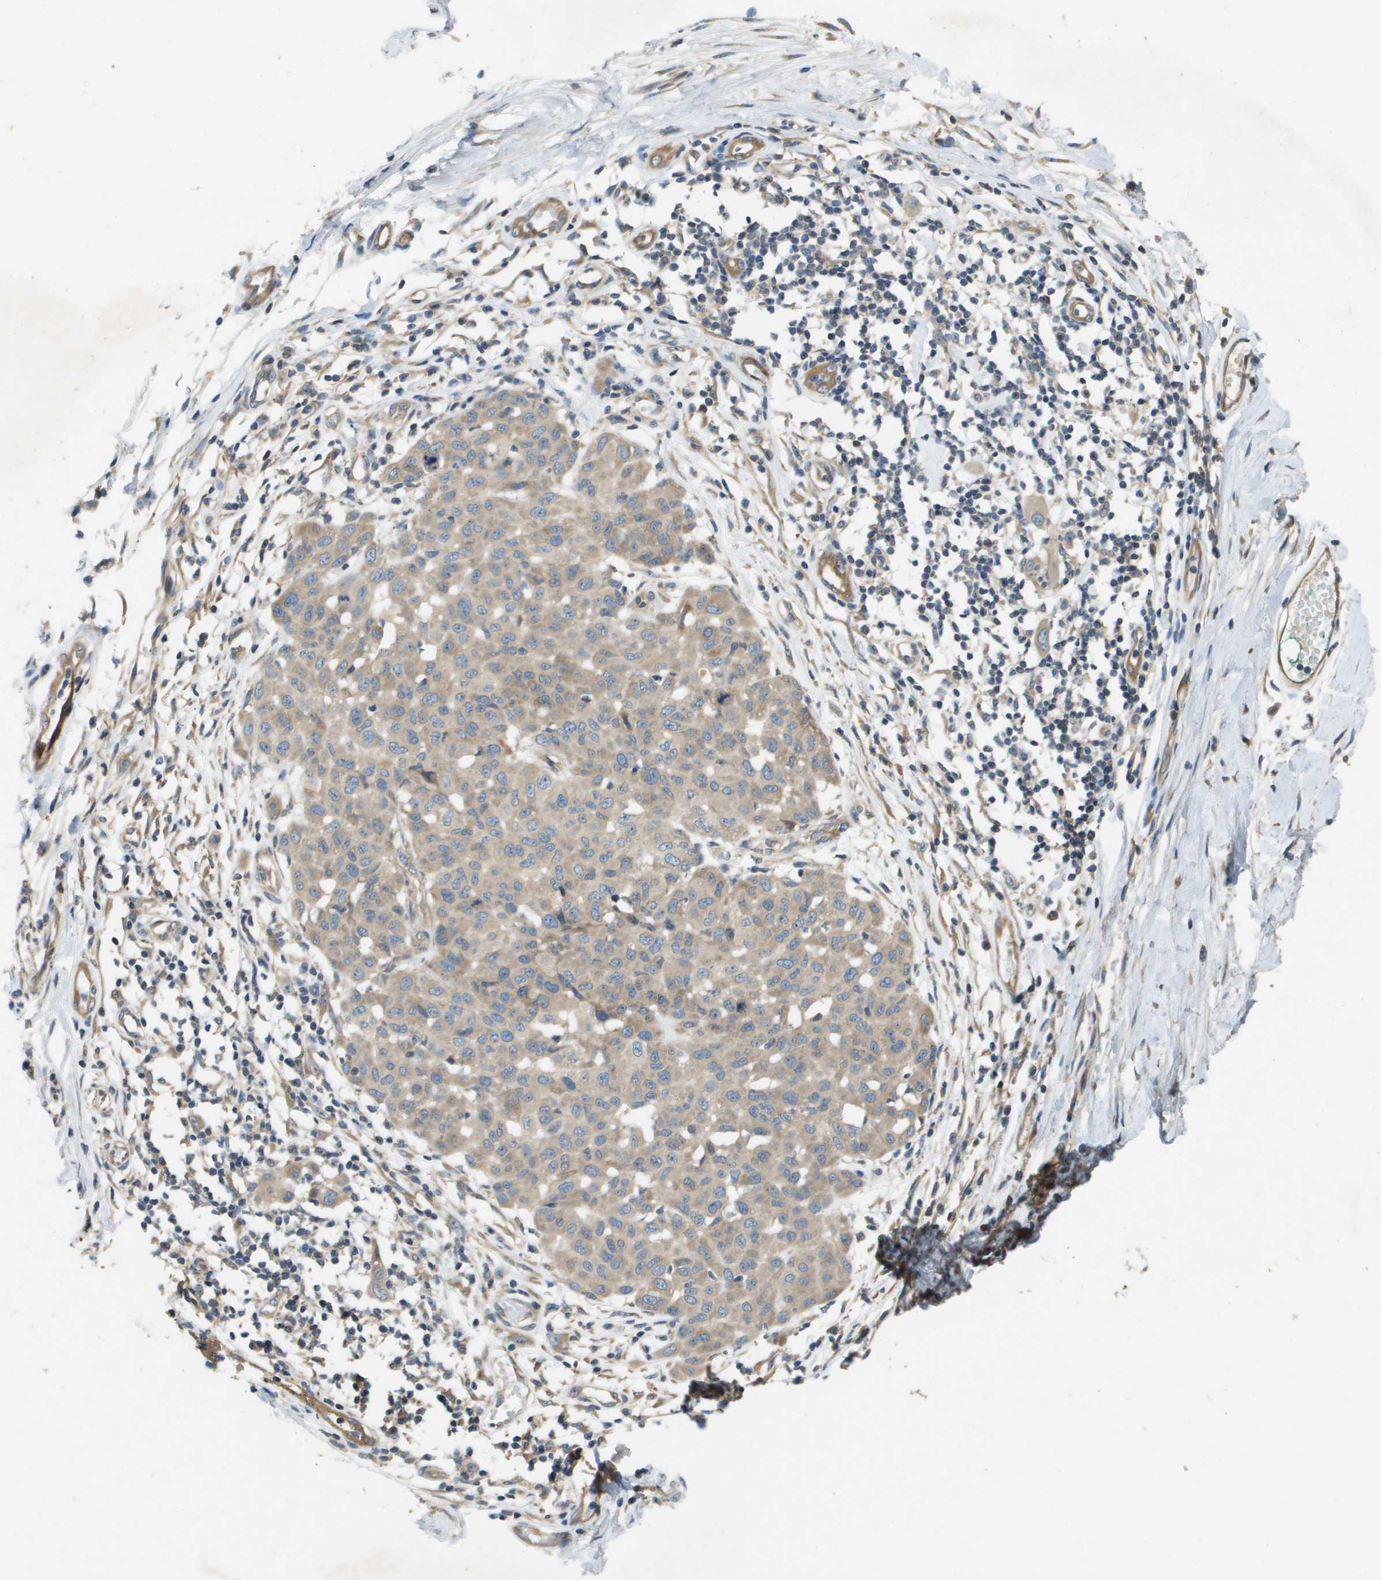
{"staining": {"intensity": "weak", "quantity": ">75%", "location": "cytoplasmic/membranous"}, "tissue": "melanoma", "cell_type": "Tumor cells", "image_type": "cancer", "snomed": [{"axis": "morphology", "description": "Normal tissue, NOS"}, {"axis": "morphology", "description": "Malignant melanoma, NOS"}, {"axis": "topography", "description": "Skin"}], "caption": "A histopathology image of malignant melanoma stained for a protein shows weak cytoplasmic/membranous brown staining in tumor cells.", "gene": "PGAP3", "patient": {"sex": "male", "age": 62}}